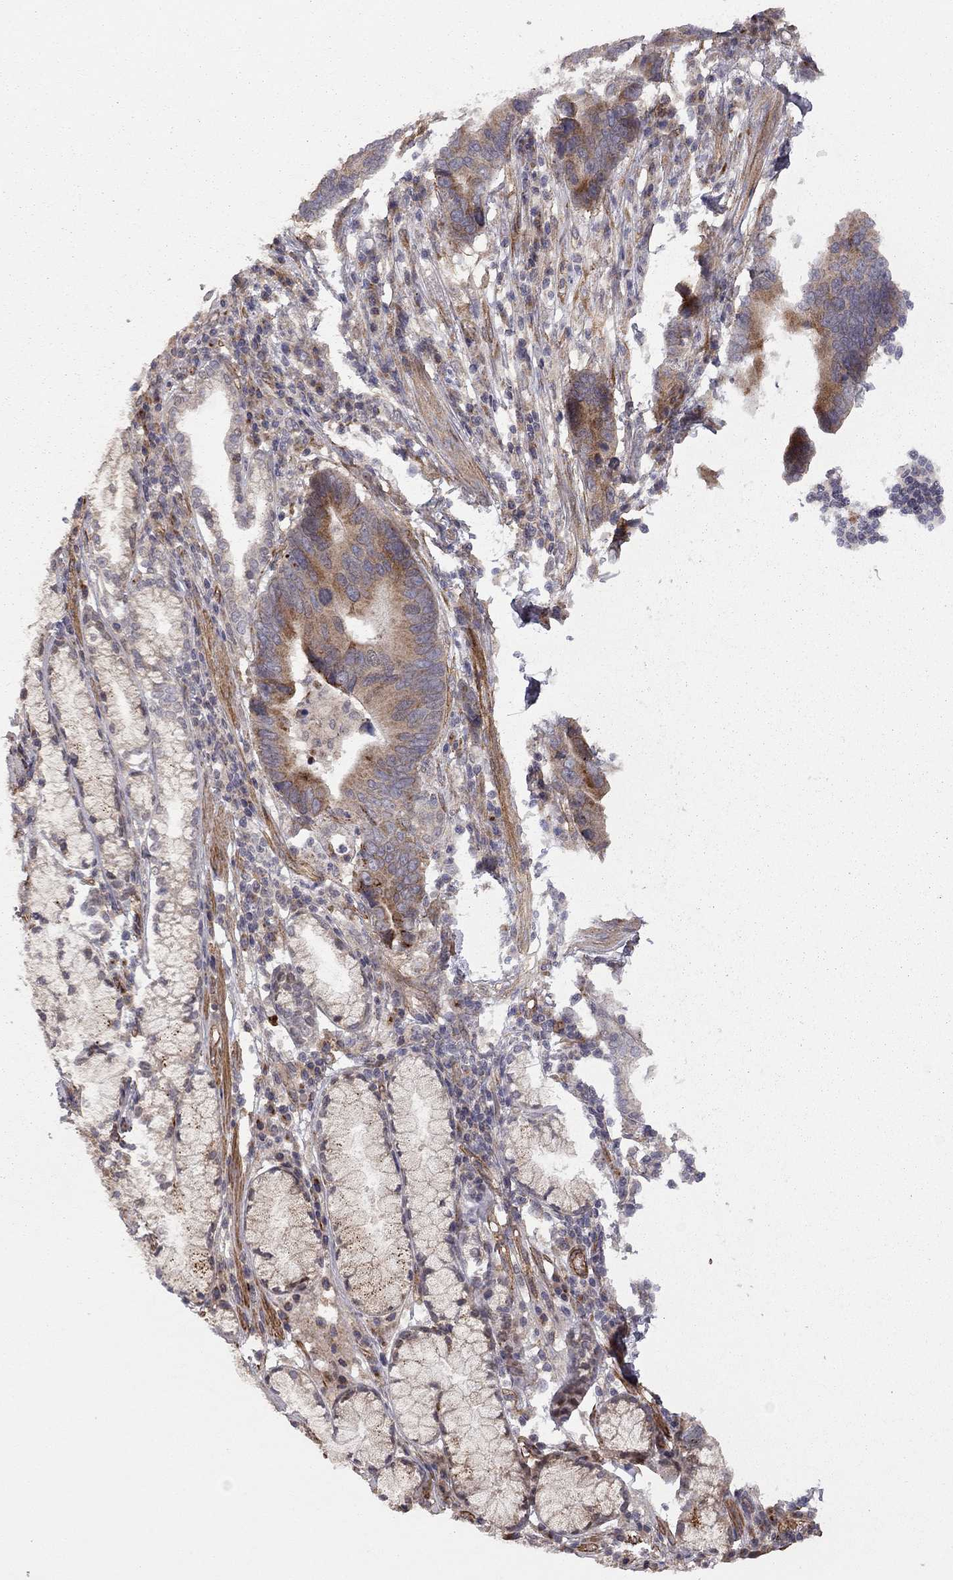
{"staining": {"intensity": "strong", "quantity": "<25%", "location": "cytoplasmic/membranous"}, "tissue": "stomach cancer", "cell_type": "Tumor cells", "image_type": "cancer", "snomed": [{"axis": "morphology", "description": "Adenocarcinoma, NOS"}, {"axis": "topography", "description": "Stomach"}], "caption": "A brown stain labels strong cytoplasmic/membranous staining of a protein in human stomach adenocarcinoma tumor cells.", "gene": "EXOC3L2", "patient": {"sex": "male", "age": 84}}